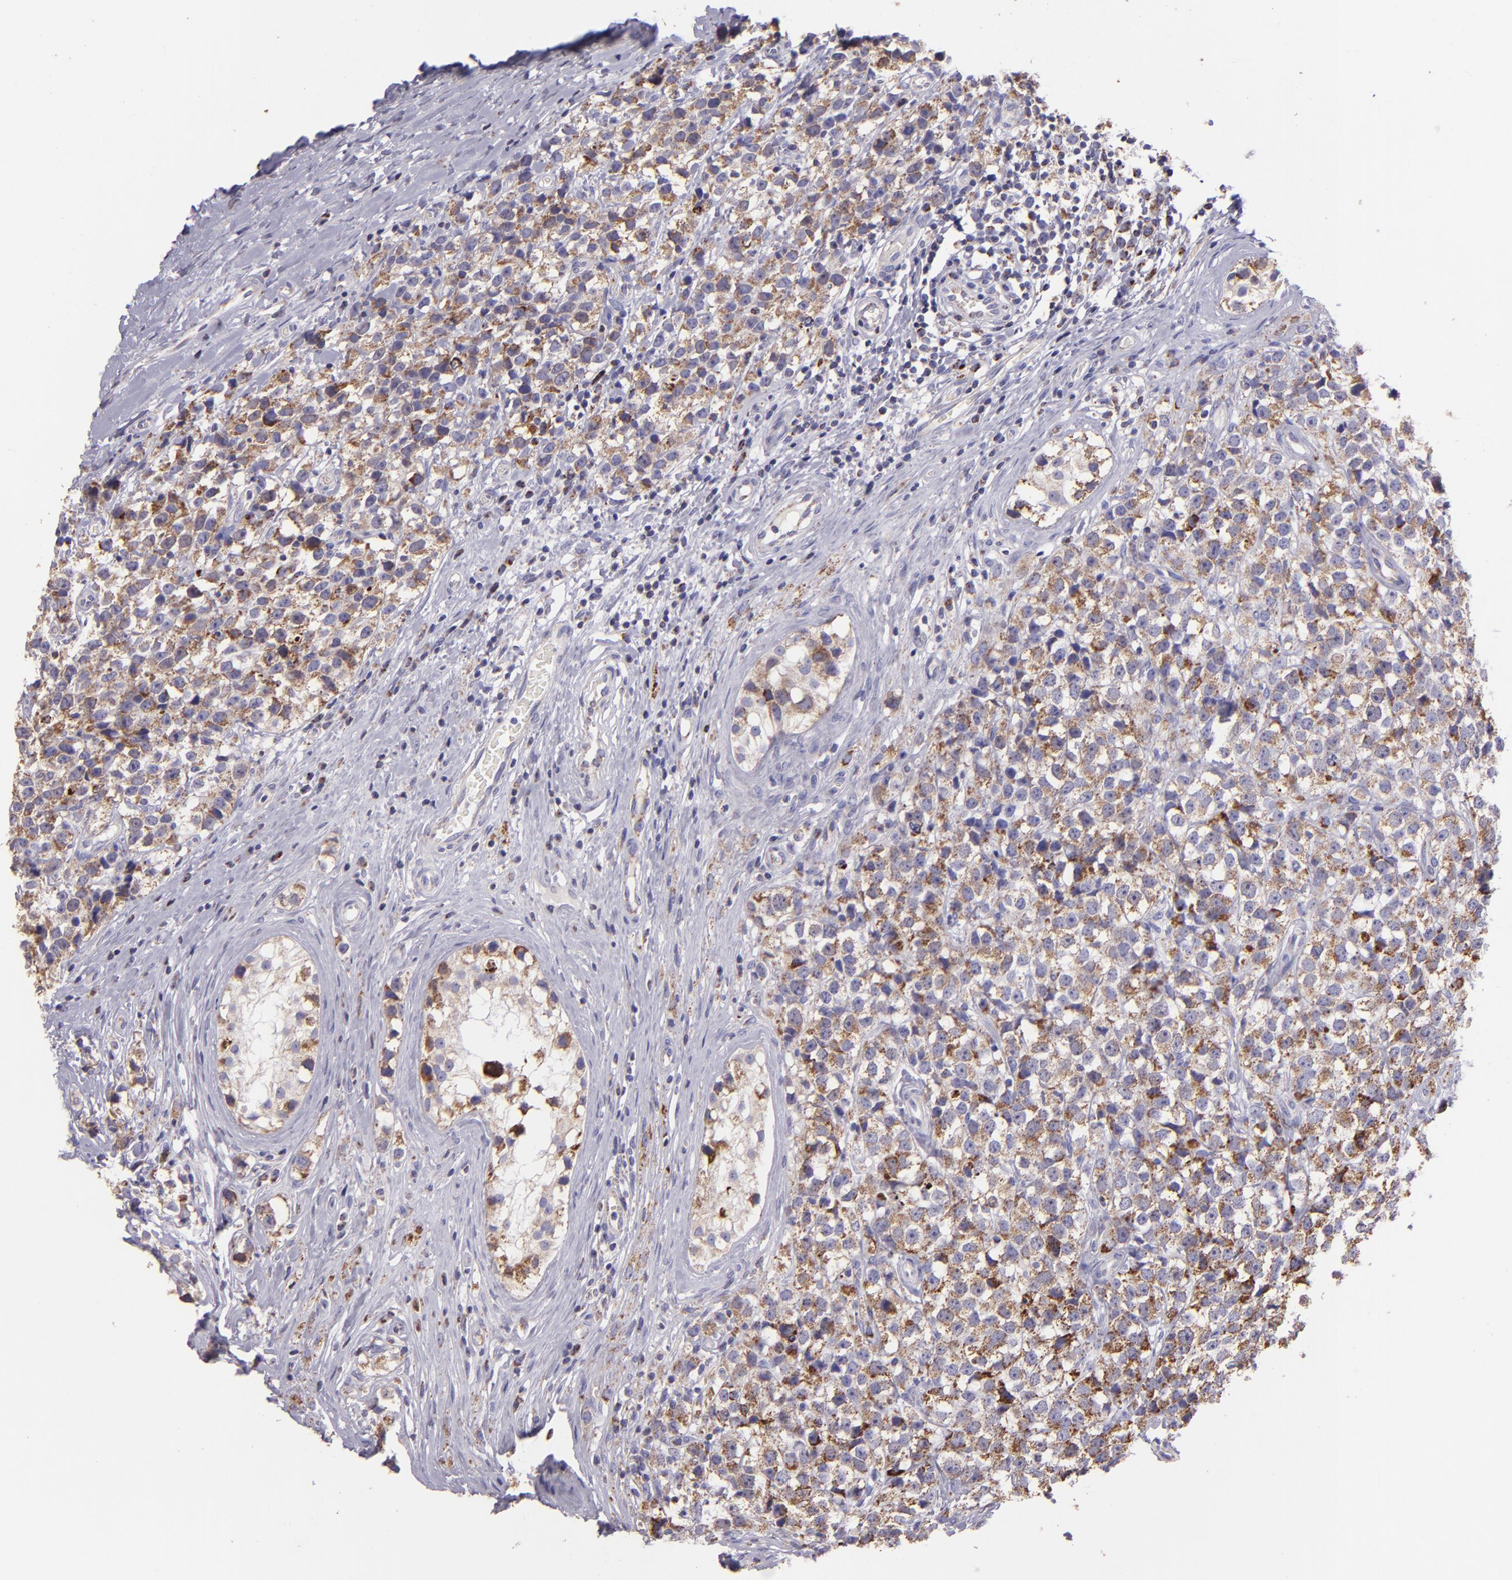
{"staining": {"intensity": "moderate", "quantity": ">75%", "location": "cytoplasmic/membranous"}, "tissue": "testis cancer", "cell_type": "Tumor cells", "image_type": "cancer", "snomed": [{"axis": "morphology", "description": "Seminoma, NOS"}, {"axis": "topography", "description": "Testis"}], "caption": "DAB (3,3'-diaminobenzidine) immunohistochemical staining of testis seminoma demonstrates moderate cytoplasmic/membranous protein staining in about >75% of tumor cells.", "gene": "HSPD1", "patient": {"sex": "male", "age": 25}}